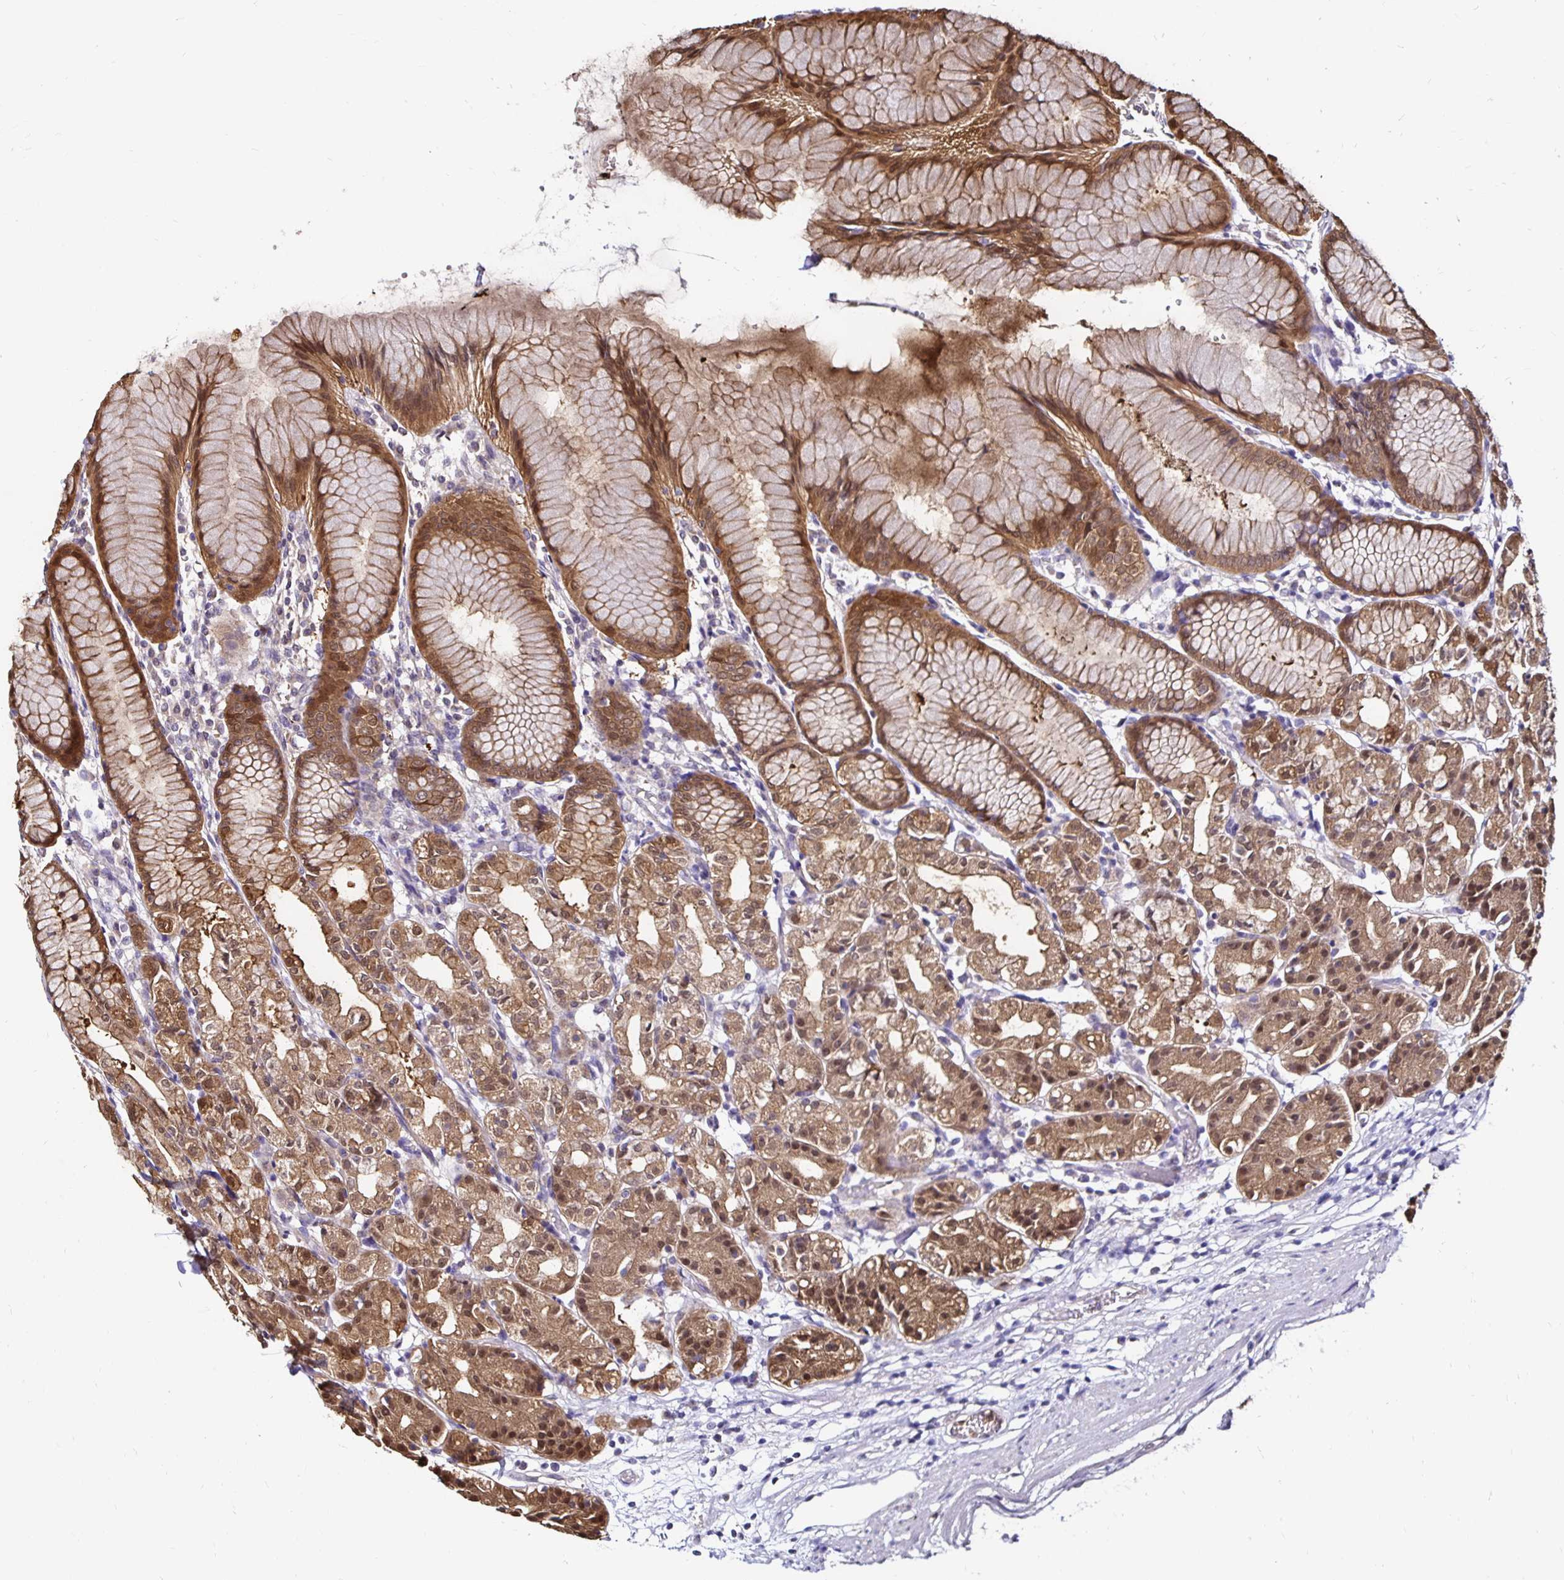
{"staining": {"intensity": "moderate", "quantity": ">75%", "location": "cytoplasmic/membranous,nuclear"}, "tissue": "stomach", "cell_type": "Glandular cells", "image_type": "normal", "snomed": [{"axis": "morphology", "description": "Normal tissue, NOS"}, {"axis": "topography", "description": "Stomach"}], "caption": "Moderate cytoplasmic/membranous,nuclear positivity for a protein is appreciated in approximately >75% of glandular cells of normal stomach using immunohistochemistry (IHC).", "gene": "TXN", "patient": {"sex": "female", "age": 57}}